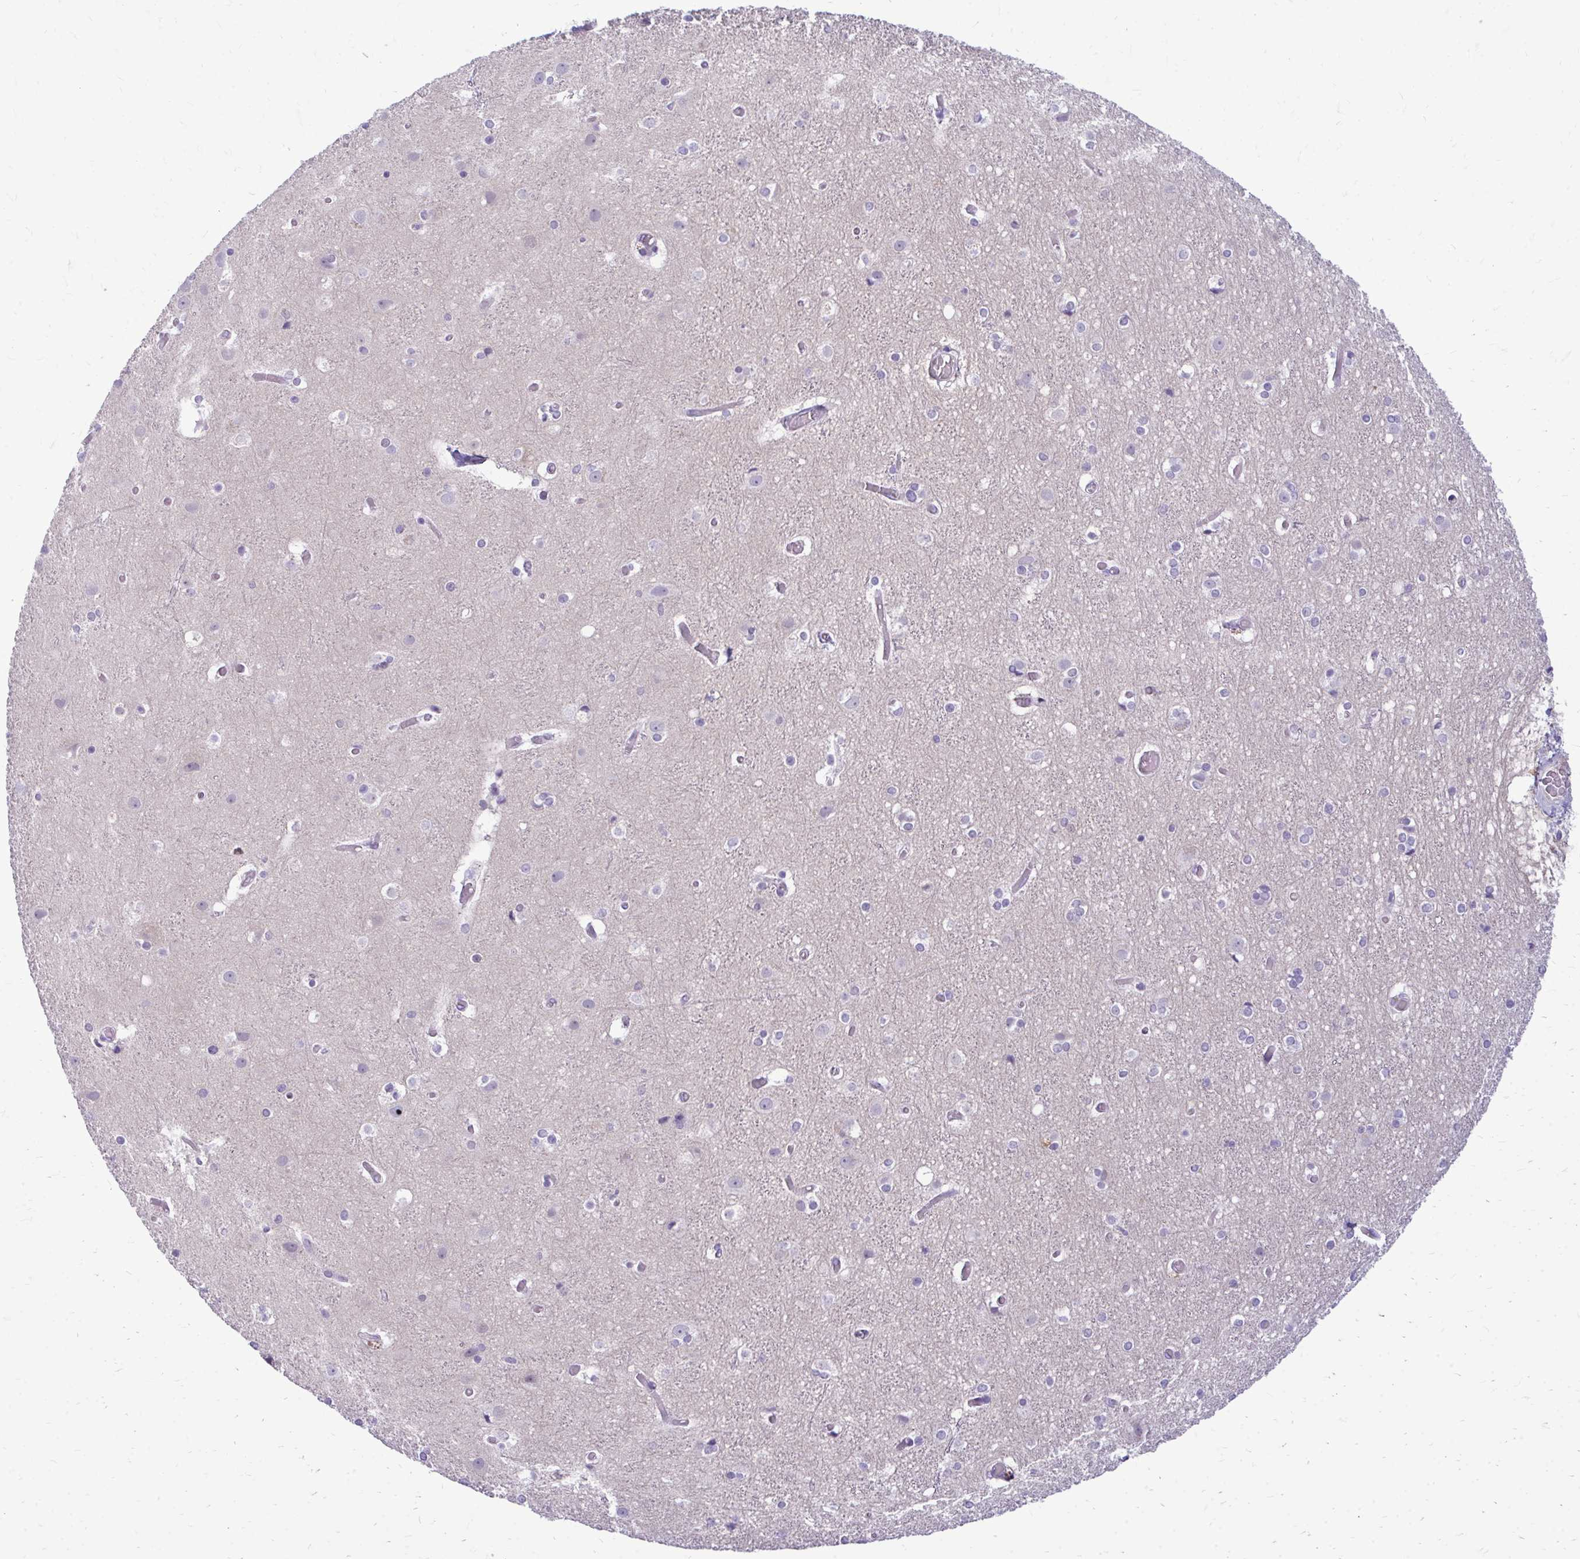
{"staining": {"intensity": "negative", "quantity": "none", "location": "none"}, "tissue": "cerebral cortex", "cell_type": "Endothelial cells", "image_type": "normal", "snomed": [{"axis": "morphology", "description": "Normal tissue, NOS"}, {"axis": "topography", "description": "Cerebral cortex"}], "caption": "IHC histopathology image of normal cerebral cortex: human cerebral cortex stained with DAB shows no significant protein expression in endothelial cells. (DAB (3,3'-diaminobenzidine) immunohistochemistry (IHC) with hematoxylin counter stain).", "gene": "FABP3", "patient": {"sex": "female", "age": 52}}